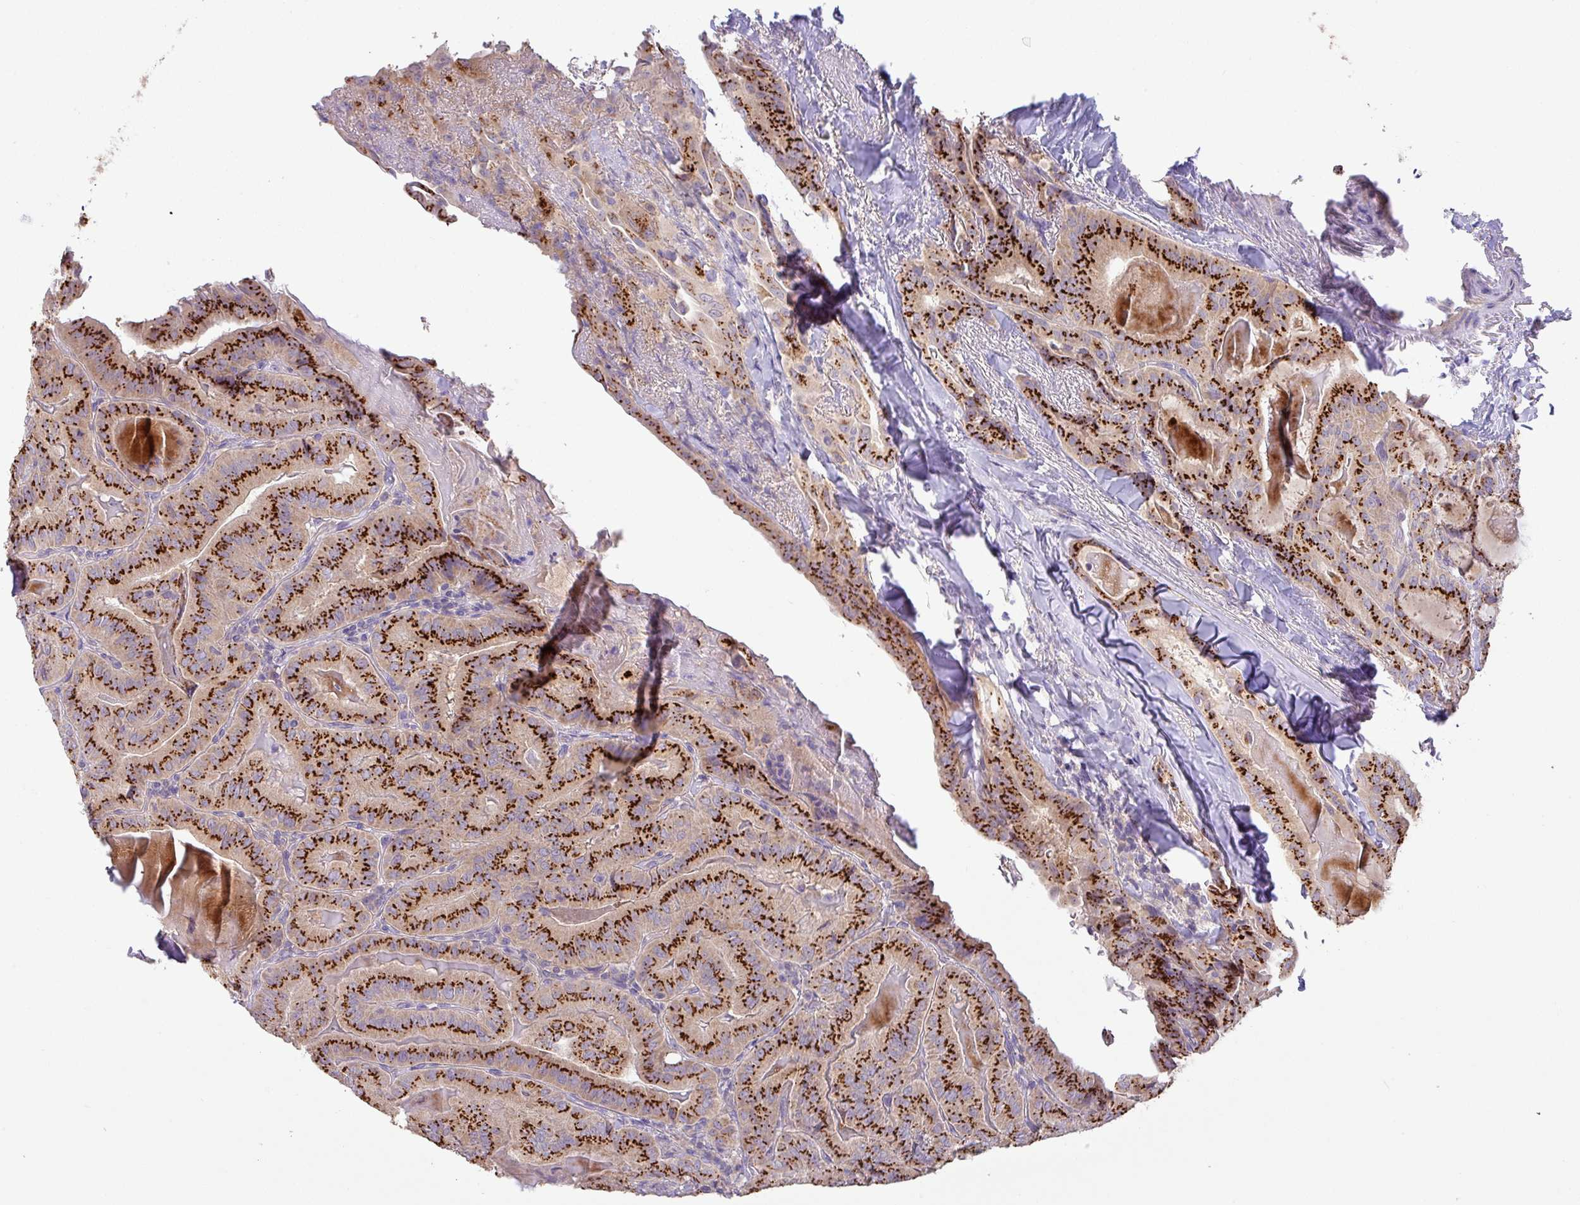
{"staining": {"intensity": "strong", "quantity": ">75%", "location": "cytoplasmic/membranous"}, "tissue": "thyroid cancer", "cell_type": "Tumor cells", "image_type": "cancer", "snomed": [{"axis": "morphology", "description": "Papillary adenocarcinoma, NOS"}, {"axis": "topography", "description": "Thyroid gland"}], "caption": "Immunohistochemical staining of human thyroid papillary adenocarcinoma exhibits strong cytoplasmic/membranous protein staining in about >75% of tumor cells.", "gene": "GALNT12", "patient": {"sex": "female", "age": 68}}